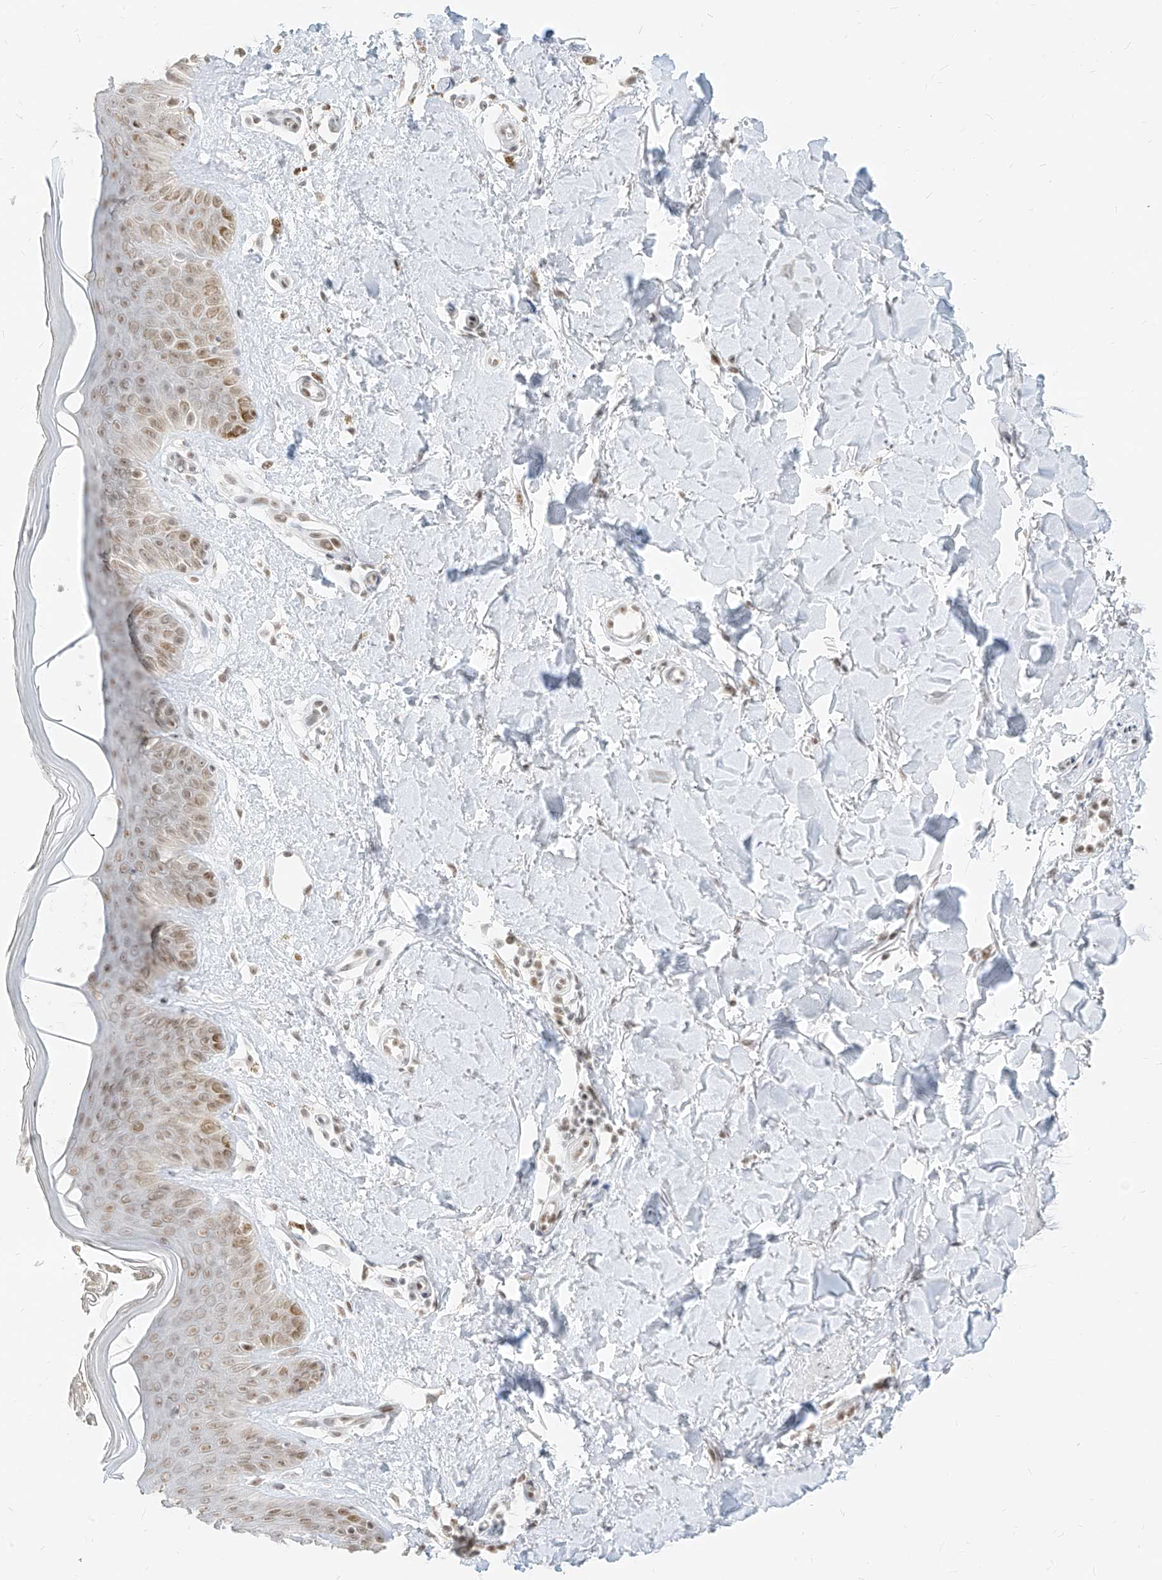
{"staining": {"intensity": "weak", "quantity": "<25%", "location": "nuclear"}, "tissue": "skin", "cell_type": "Fibroblasts", "image_type": "normal", "snomed": [{"axis": "morphology", "description": "Normal tissue, NOS"}, {"axis": "topography", "description": "Skin"}], "caption": "Skin stained for a protein using IHC demonstrates no positivity fibroblasts.", "gene": "SUPT5H", "patient": {"sex": "female", "age": 64}}